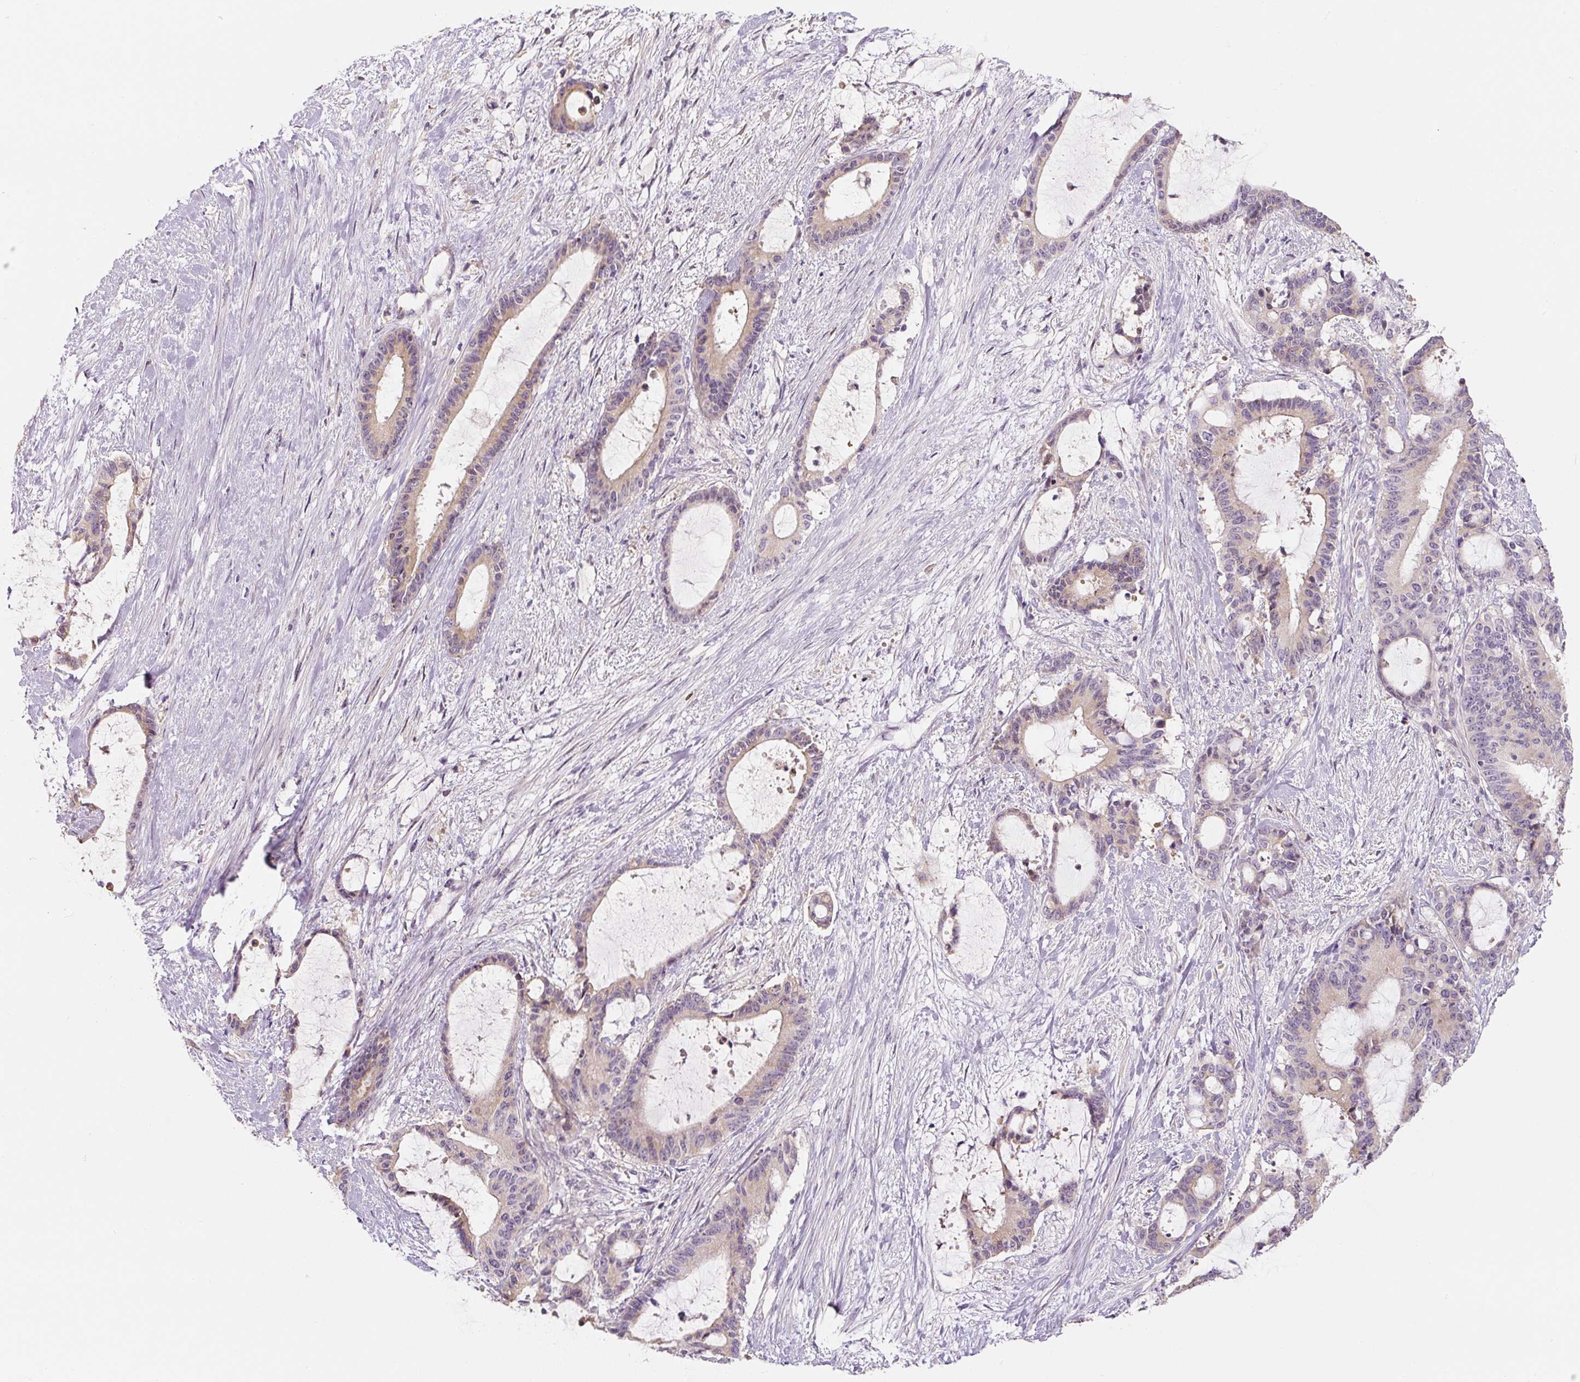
{"staining": {"intensity": "weak", "quantity": "25%-75%", "location": "cytoplasmic/membranous"}, "tissue": "liver cancer", "cell_type": "Tumor cells", "image_type": "cancer", "snomed": [{"axis": "morphology", "description": "Normal tissue, NOS"}, {"axis": "morphology", "description": "Cholangiocarcinoma"}, {"axis": "topography", "description": "Liver"}, {"axis": "topography", "description": "Peripheral nerve tissue"}], "caption": "IHC (DAB (3,3'-diaminobenzidine)) staining of liver cancer (cholangiocarcinoma) exhibits weak cytoplasmic/membranous protein staining in about 25%-75% of tumor cells.", "gene": "PWWP3B", "patient": {"sex": "female", "age": 73}}